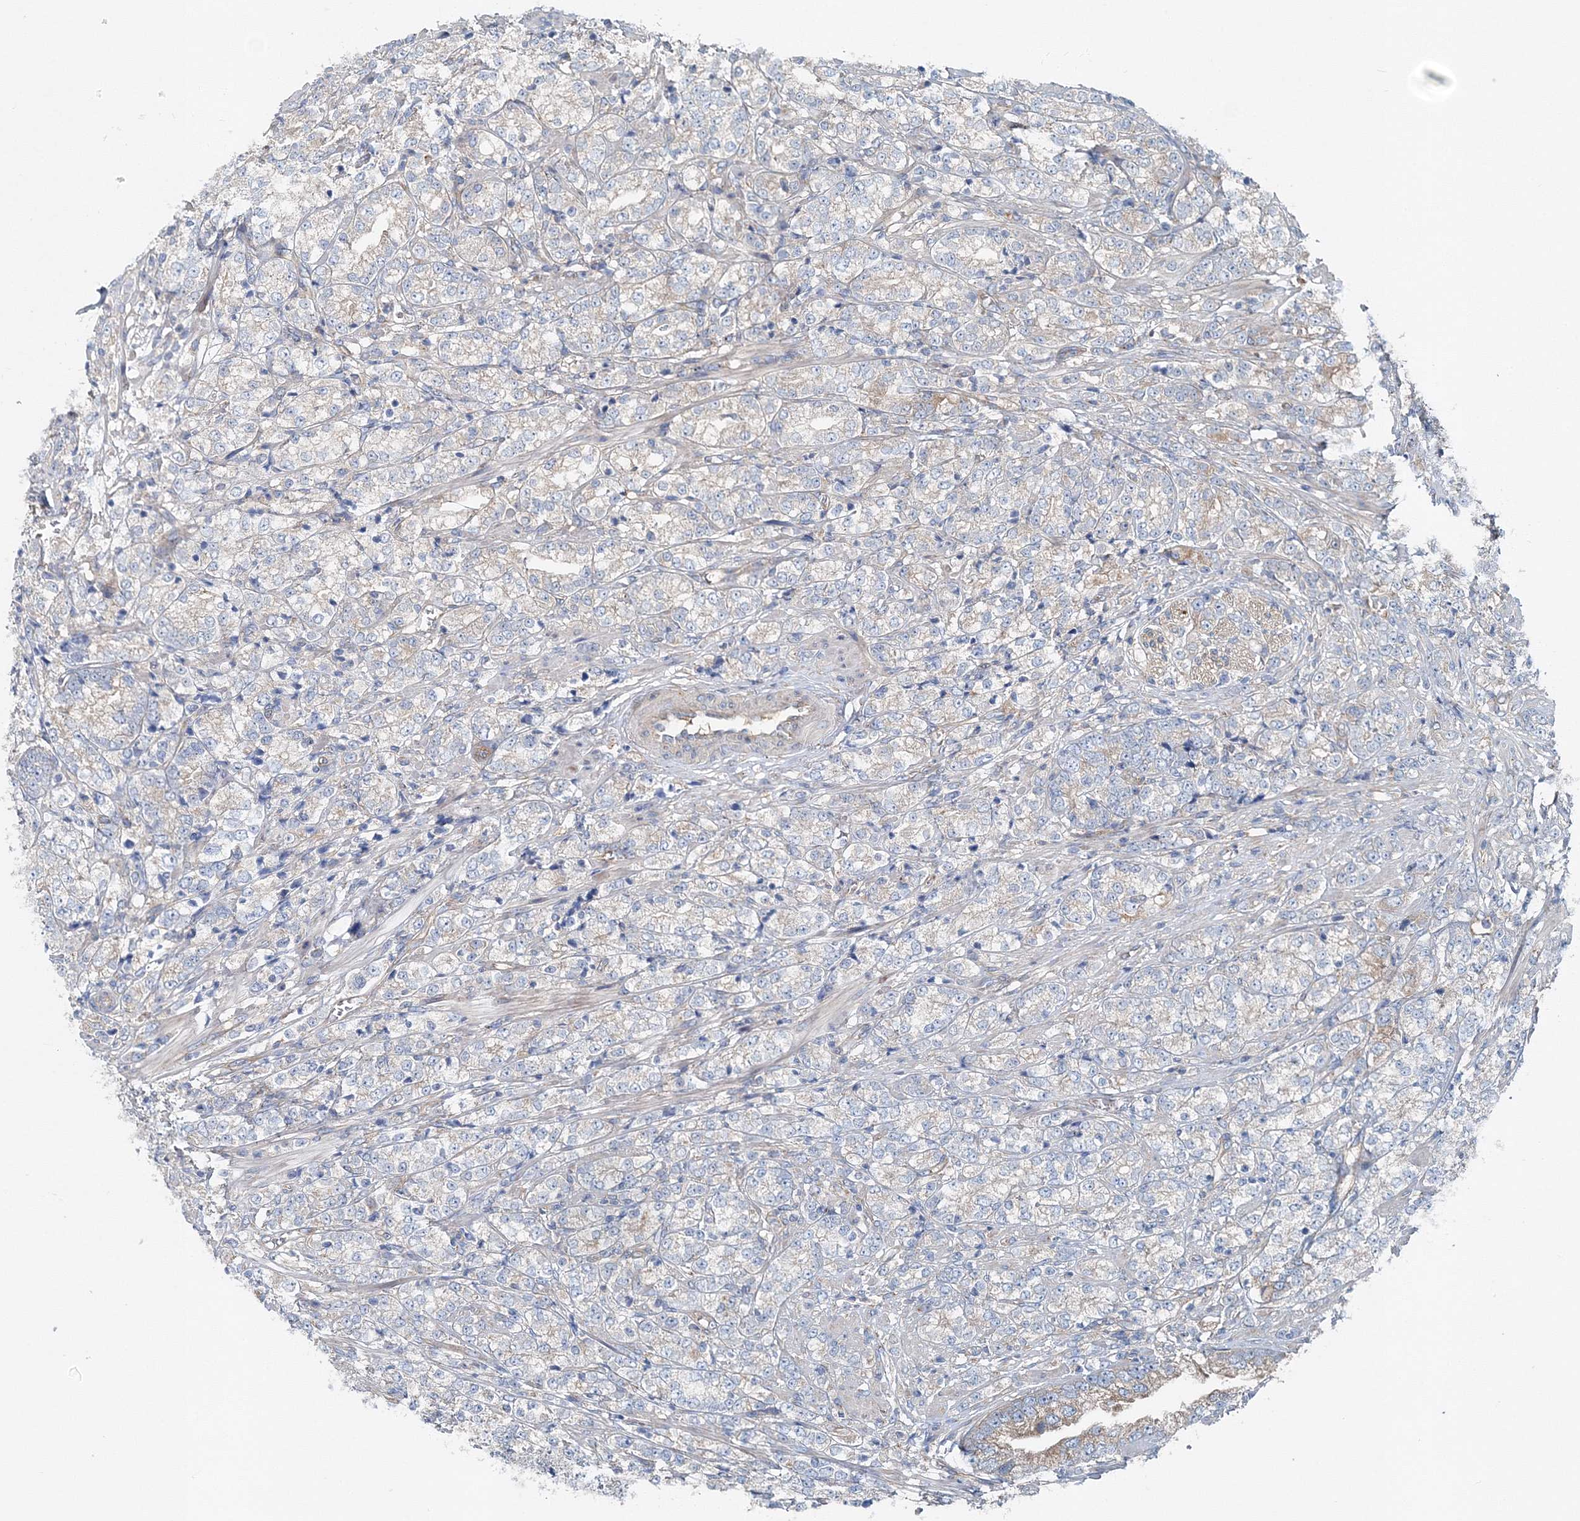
{"staining": {"intensity": "weak", "quantity": "<25%", "location": "cytoplasmic/membranous"}, "tissue": "prostate cancer", "cell_type": "Tumor cells", "image_type": "cancer", "snomed": [{"axis": "morphology", "description": "Adenocarcinoma, High grade"}, {"axis": "topography", "description": "Prostate"}], "caption": "IHC of human adenocarcinoma (high-grade) (prostate) demonstrates no staining in tumor cells.", "gene": "MPHOSPH9", "patient": {"sex": "male", "age": 69}}